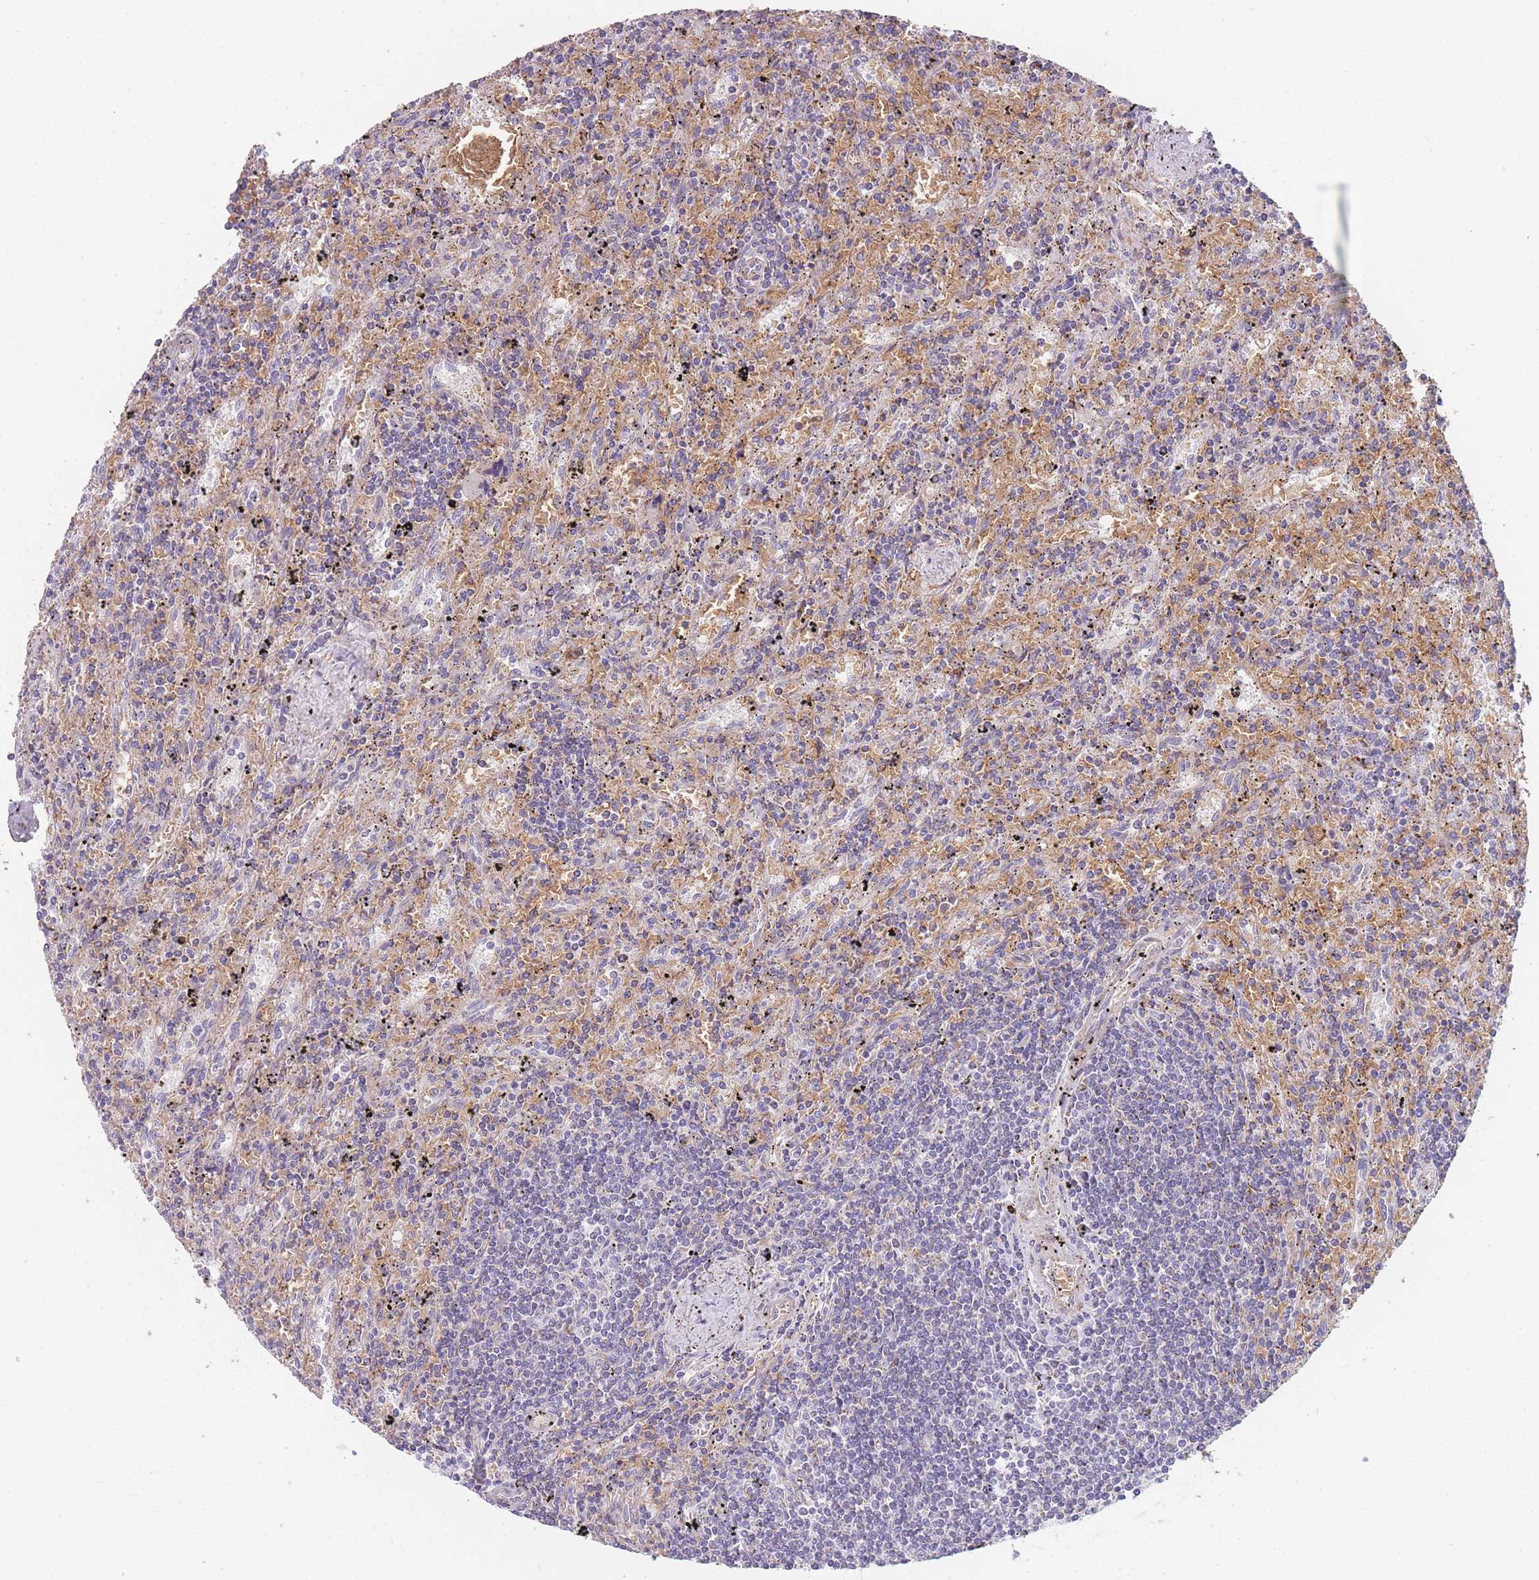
{"staining": {"intensity": "negative", "quantity": "none", "location": "none"}, "tissue": "lymphoma", "cell_type": "Tumor cells", "image_type": "cancer", "snomed": [{"axis": "morphology", "description": "Malignant lymphoma, non-Hodgkin's type, Low grade"}, {"axis": "topography", "description": "Spleen"}], "caption": "This image is of malignant lymphoma, non-Hodgkin's type (low-grade) stained with IHC to label a protein in brown with the nuclei are counter-stained blue. There is no staining in tumor cells.", "gene": "SMPD4", "patient": {"sex": "male", "age": 76}}